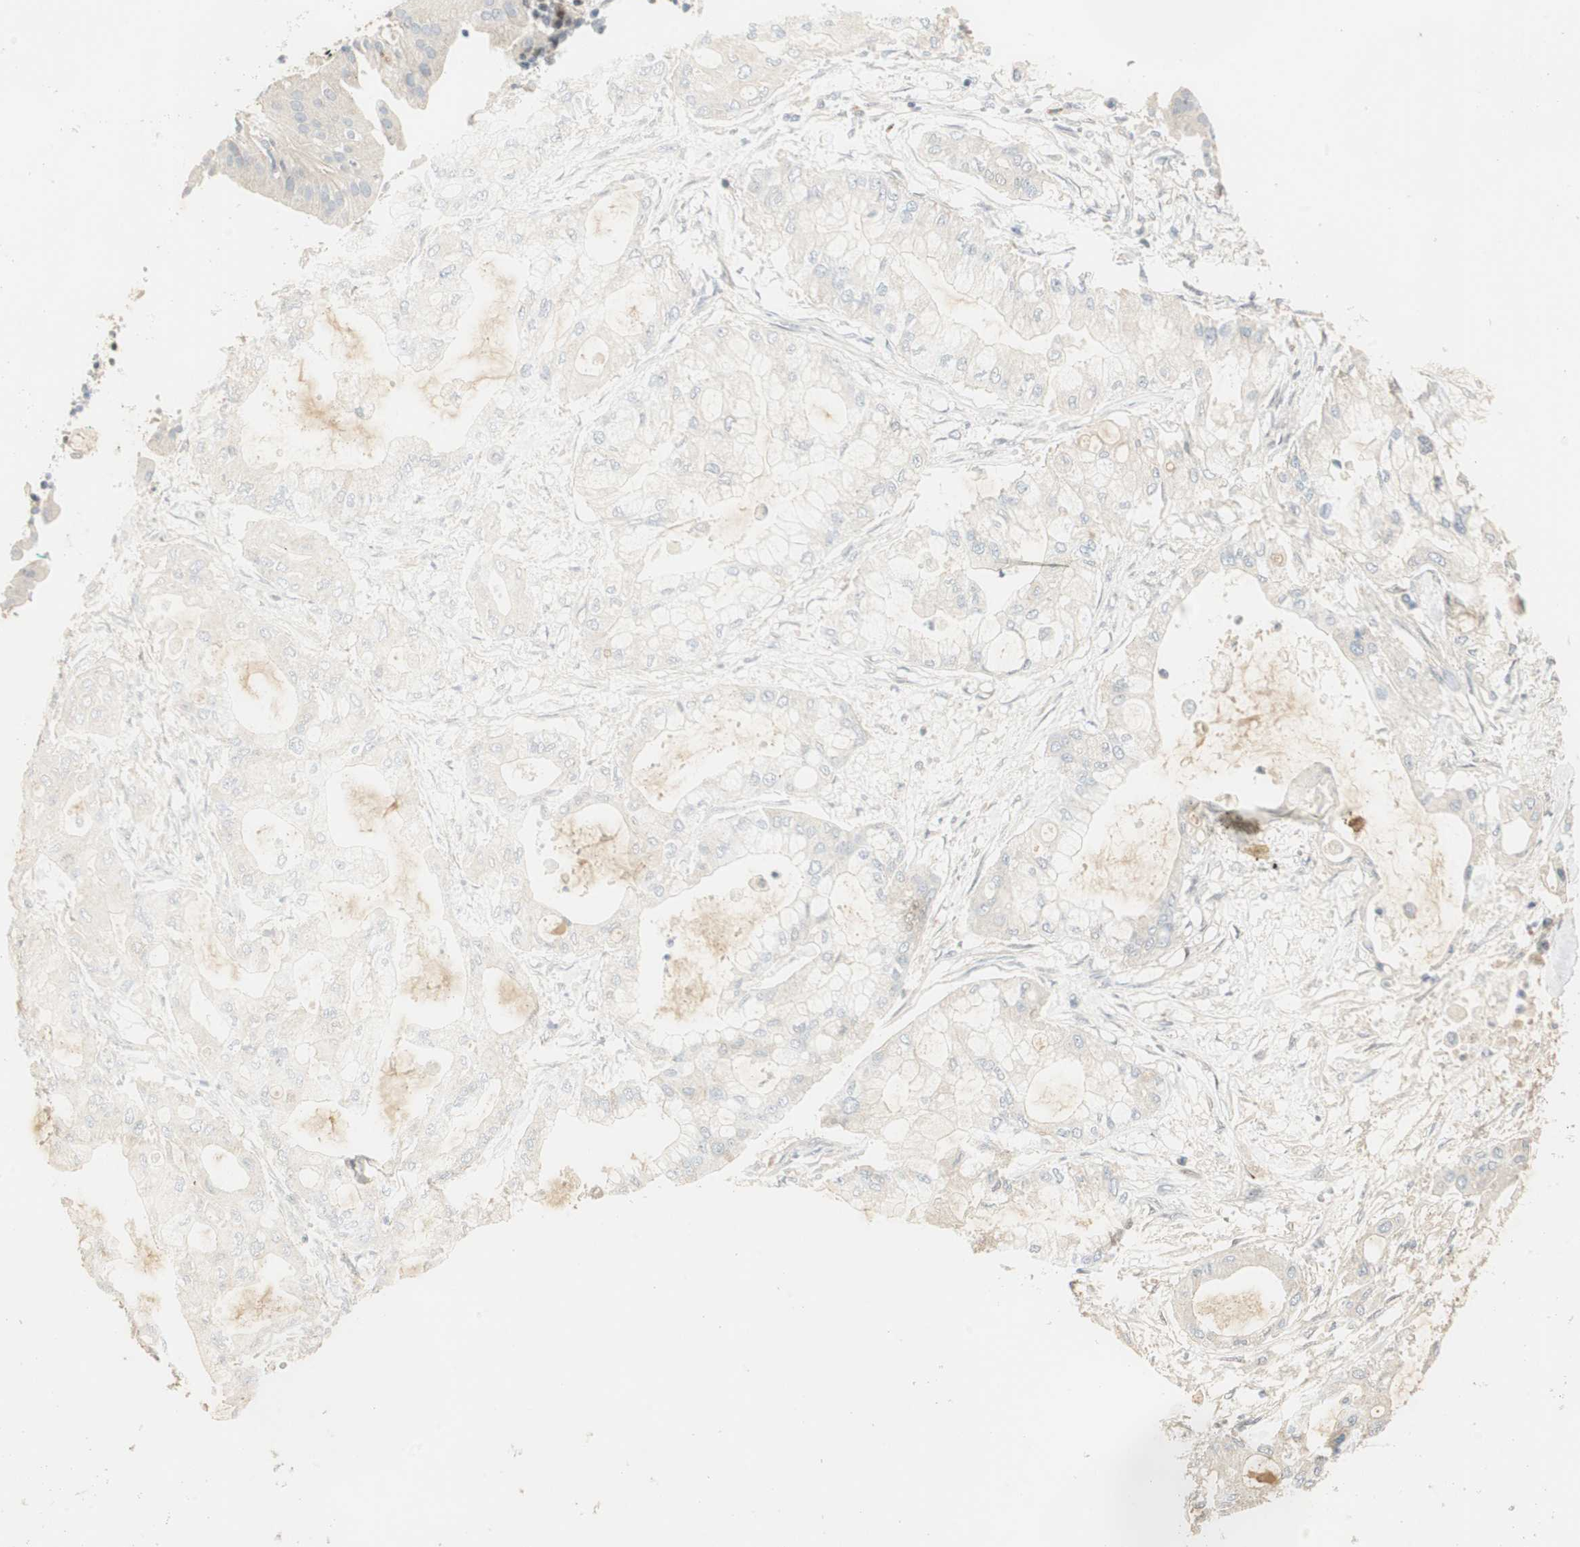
{"staining": {"intensity": "negative", "quantity": "none", "location": "none"}, "tissue": "pancreatic cancer", "cell_type": "Tumor cells", "image_type": "cancer", "snomed": [{"axis": "morphology", "description": "Adenocarcinoma, NOS"}, {"axis": "morphology", "description": "Adenocarcinoma, metastatic, NOS"}, {"axis": "topography", "description": "Lymph node"}, {"axis": "topography", "description": "Pancreas"}, {"axis": "topography", "description": "Duodenum"}], "caption": "The histopathology image demonstrates no significant staining in tumor cells of pancreatic cancer. The staining was performed using DAB (3,3'-diaminobenzidine) to visualize the protein expression in brown, while the nuclei were stained in blue with hematoxylin (Magnification: 20x).", "gene": "RUNX2", "patient": {"sex": "female", "age": 64}}